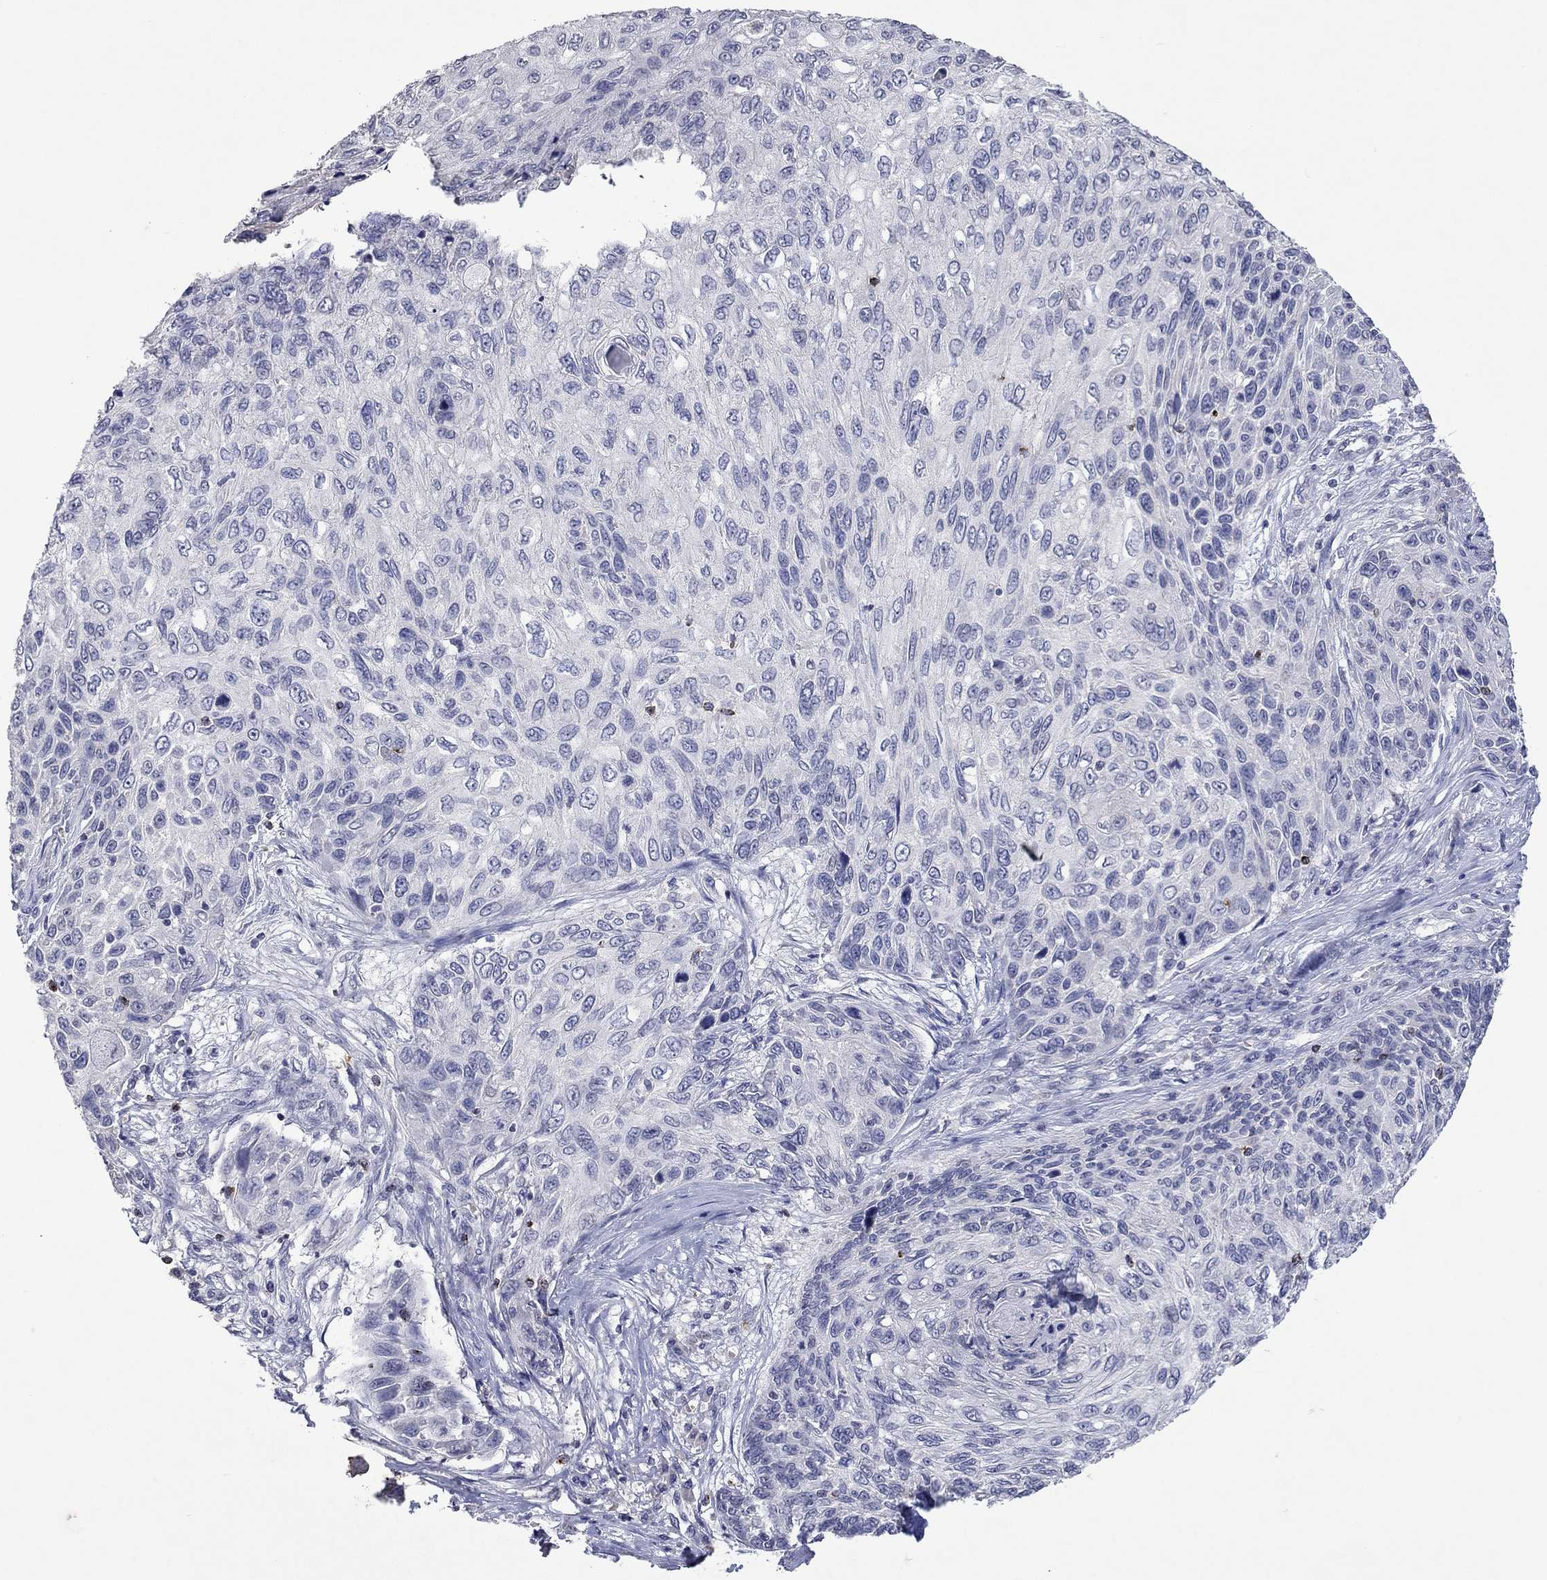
{"staining": {"intensity": "negative", "quantity": "none", "location": "none"}, "tissue": "skin cancer", "cell_type": "Tumor cells", "image_type": "cancer", "snomed": [{"axis": "morphology", "description": "Squamous cell carcinoma, NOS"}, {"axis": "topography", "description": "Skin"}], "caption": "Skin cancer (squamous cell carcinoma) was stained to show a protein in brown. There is no significant positivity in tumor cells. The staining is performed using DAB brown chromogen with nuclei counter-stained in using hematoxylin.", "gene": "CCL5", "patient": {"sex": "male", "age": 92}}